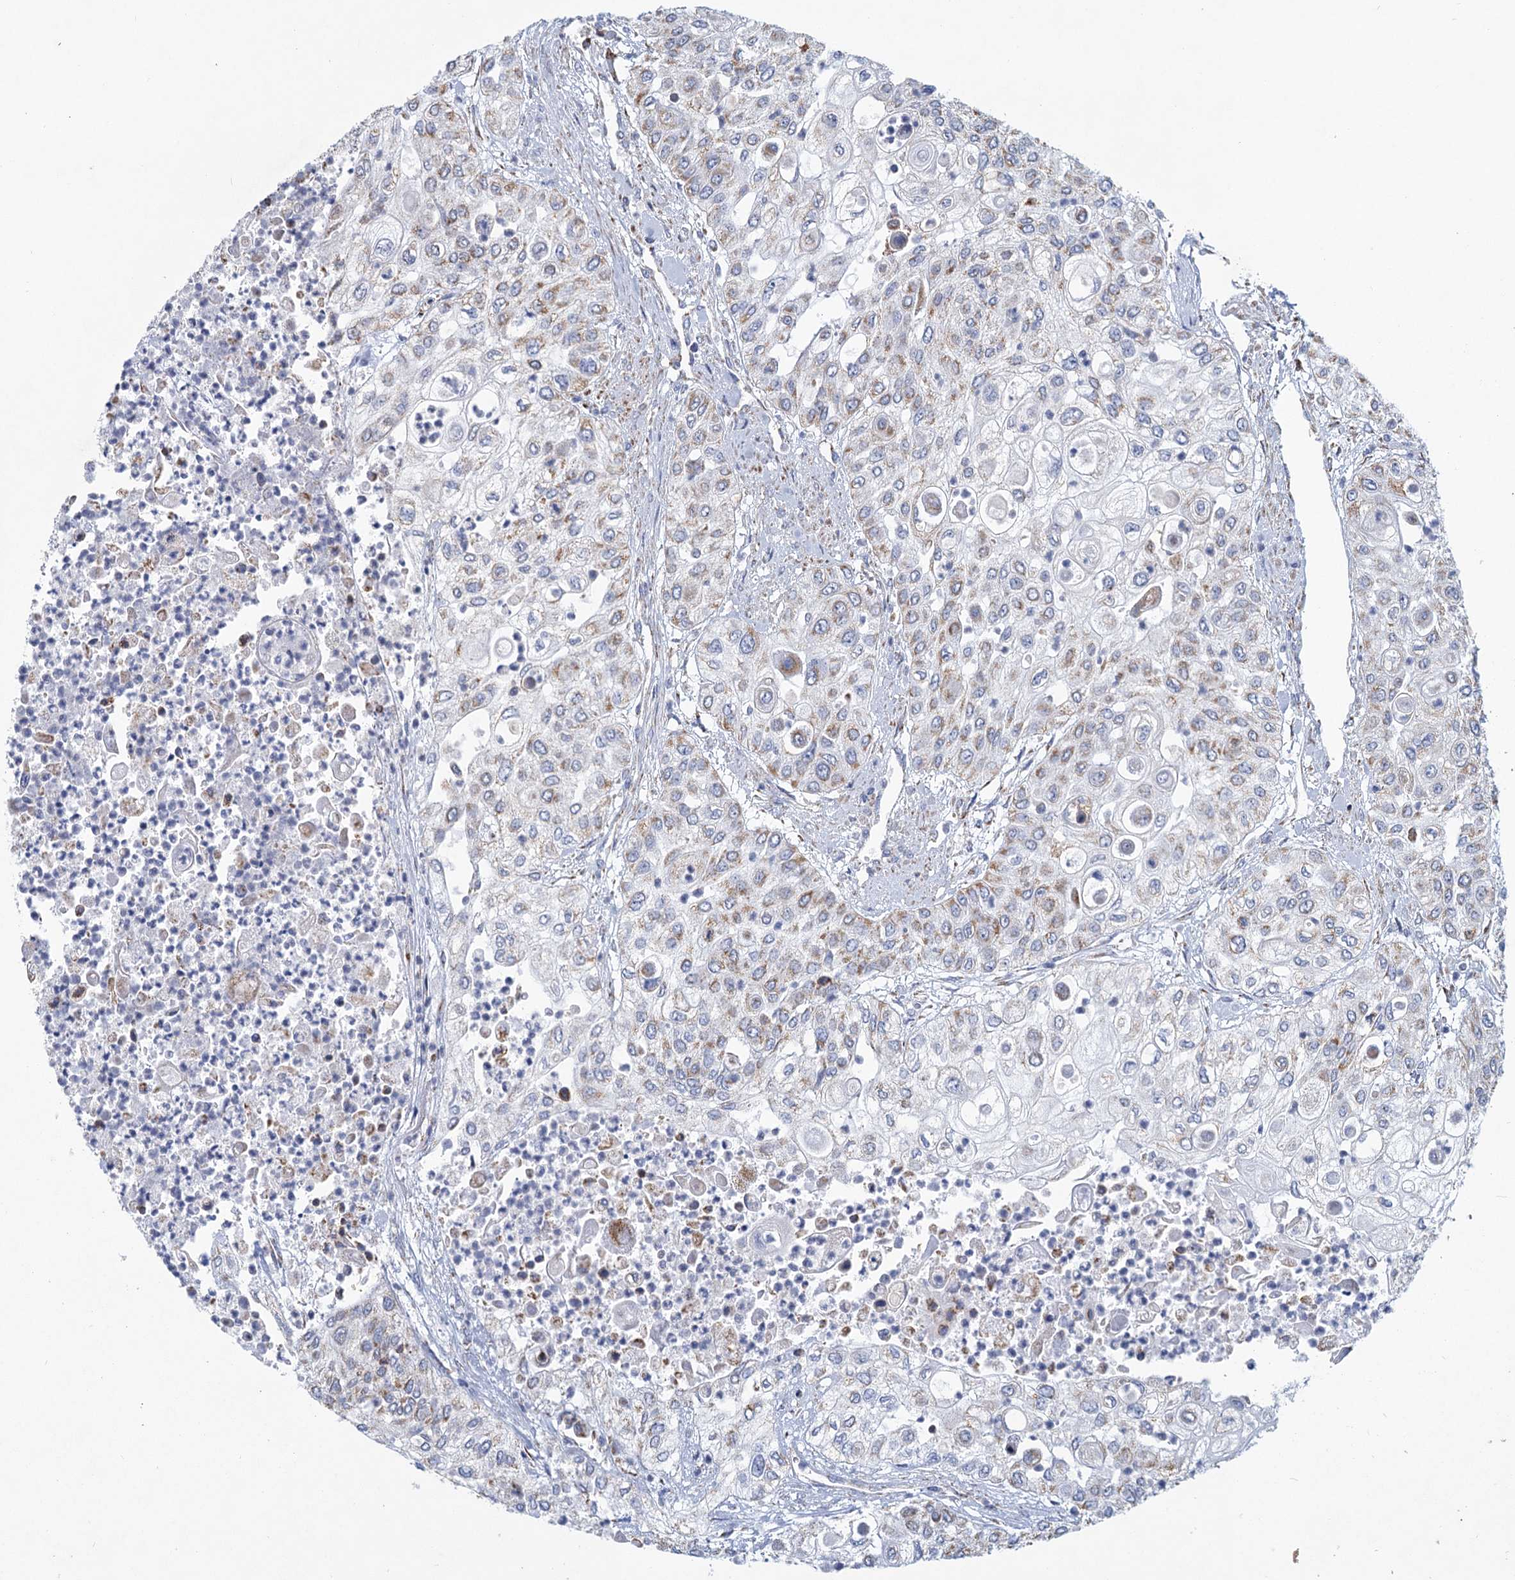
{"staining": {"intensity": "weak", "quantity": "25%-75%", "location": "cytoplasmic/membranous"}, "tissue": "urothelial cancer", "cell_type": "Tumor cells", "image_type": "cancer", "snomed": [{"axis": "morphology", "description": "Urothelial carcinoma, High grade"}, {"axis": "topography", "description": "Urinary bladder"}], "caption": "About 25%-75% of tumor cells in human high-grade urothelial carcinoma display weak cytoplasmic/membranous protein staining as visualized by brown immunohistochemical staining.", "gene": "NDUFC2", "patient": {"sex": "female", "age": 79}}